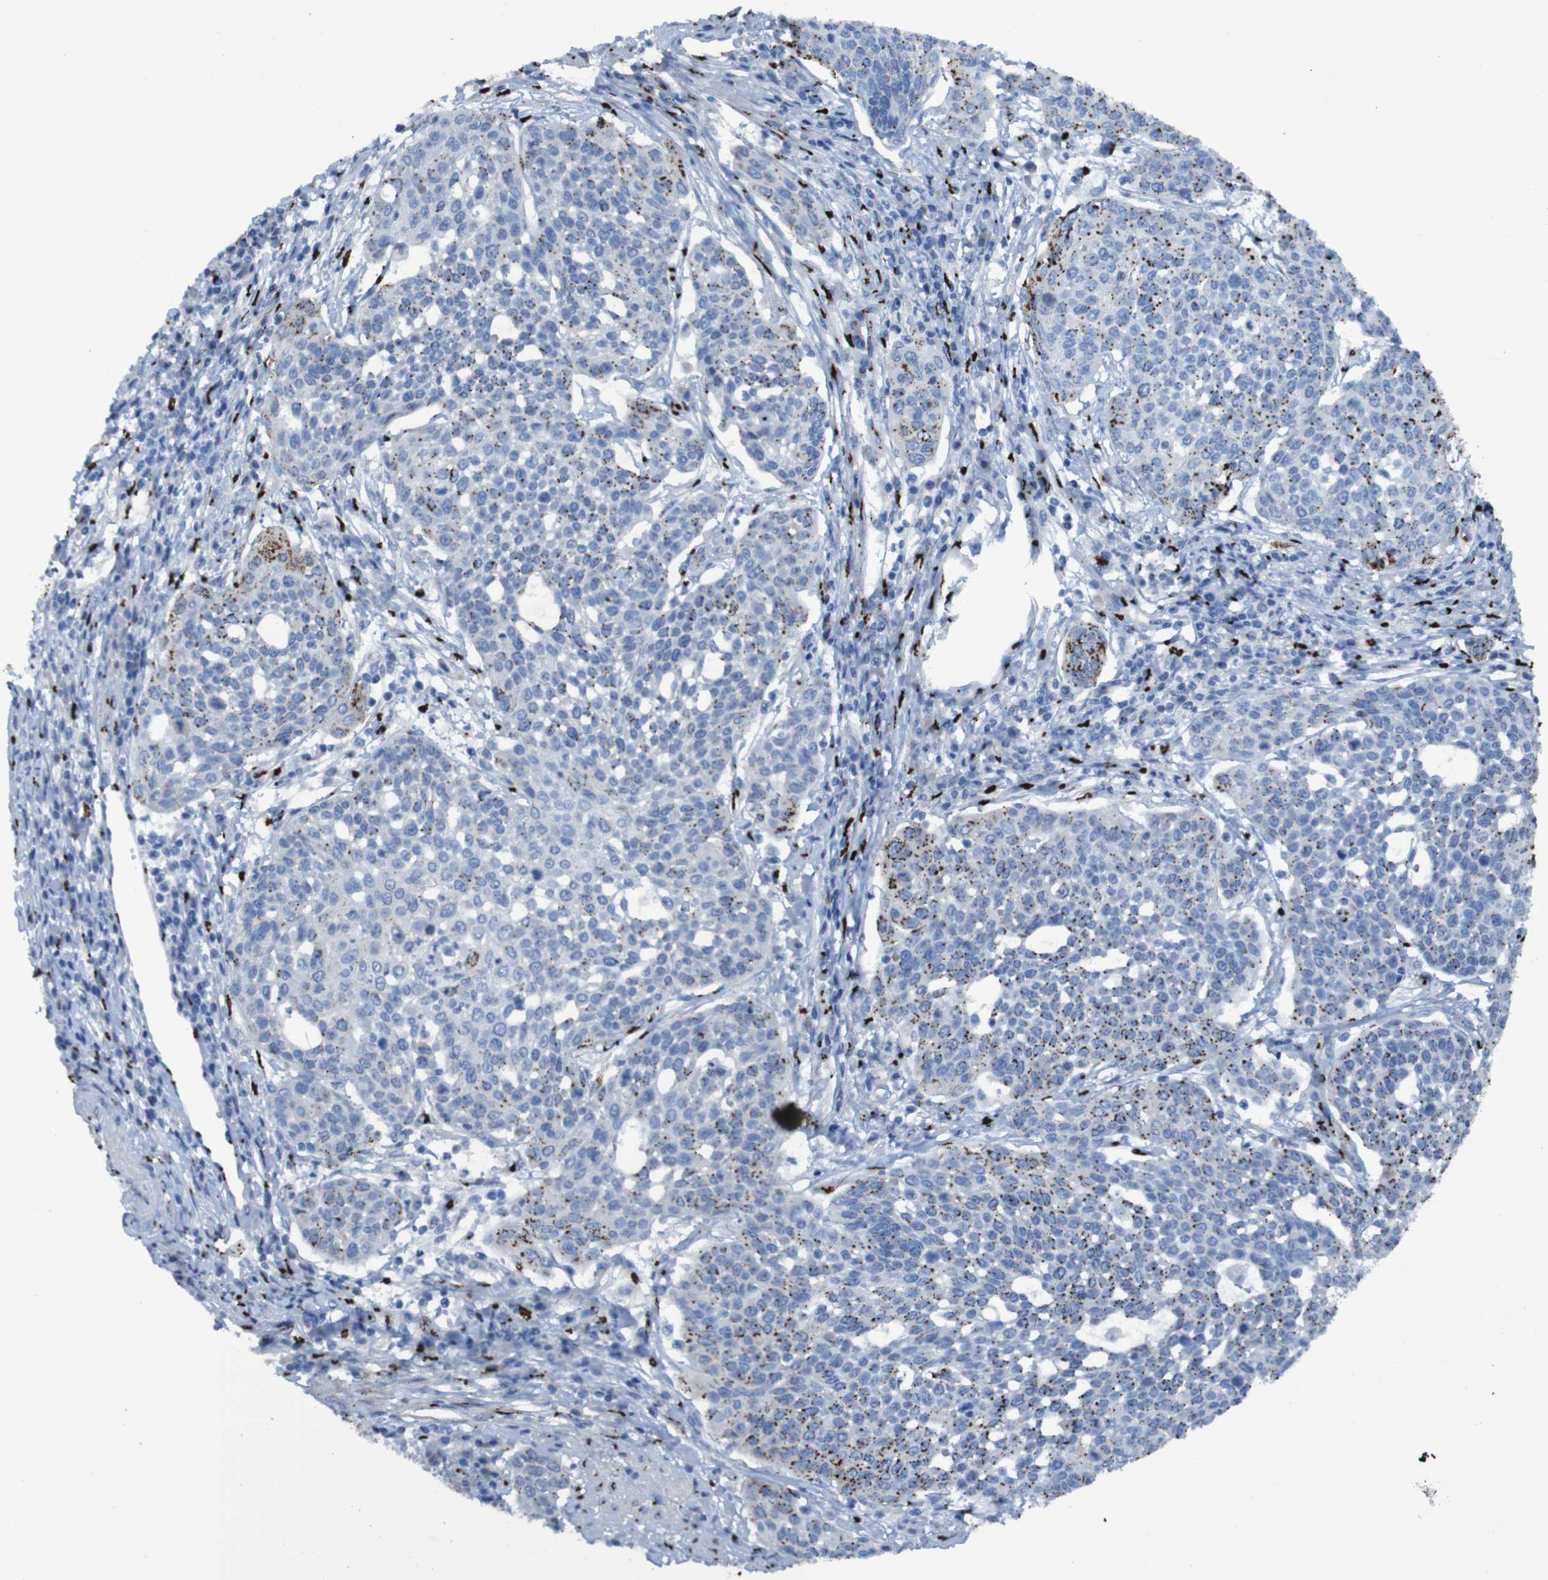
{"staining": {"intensity": "moderate", "quantity": ">75%", "location": "cytoplasmic/membranous"}, "tissue": "cervical cancer", "cell_type": "Tumor cells", "image_type": "cancer", "snomed": [{"axis": "morphology", "description": "Squamous cell carcinoma, NOS"}, {"axis": "topography", "description": "Cervix"}], "caption": "A brown stain labels moderate cytoplasmic/membranous positivity of a protein in cervical squamous cell carcinoma tumor cells.", "gene": "GOLM1", "patient": {"sex": "female", "age": 34}}